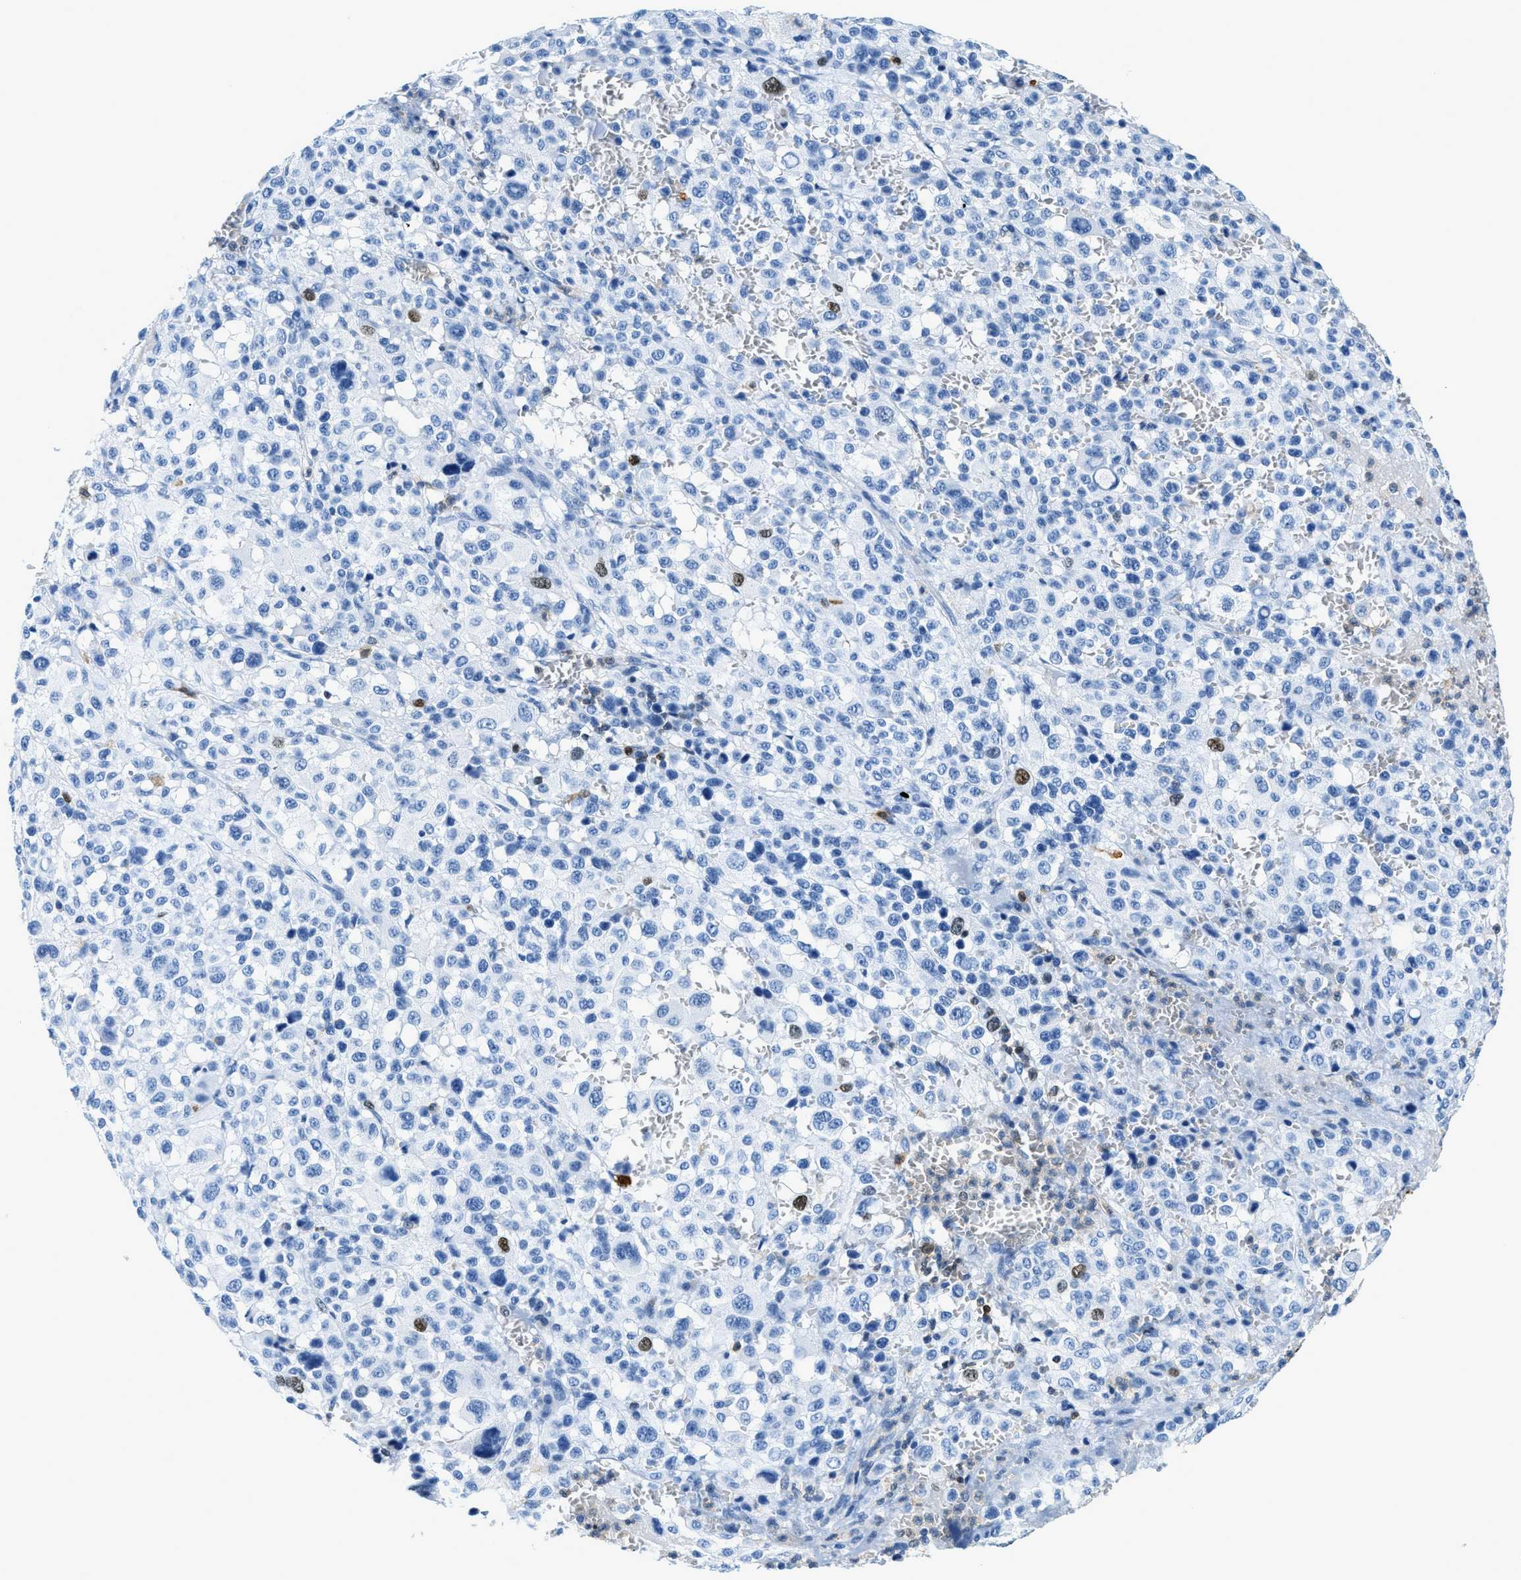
{"staining": {"intensity": "negative", "quantity": "none", "location": "none"}, "tissue": "melanoma", "cell_type": "Tumor cells", "image_type": "cancer", "snomed": [{"axis": "morphology", "description": "Malignant melanoma, Metastatic site"}, {"axis": "topography", "description": "Skin"}], "caption": "IHC micrograph of melanoma stained for a protein (brown), which displays no expression in tumor cells. Nuclei are stained in blue.", "gene": "CAPG", "patient": {"sex": "female", "age": 74}}